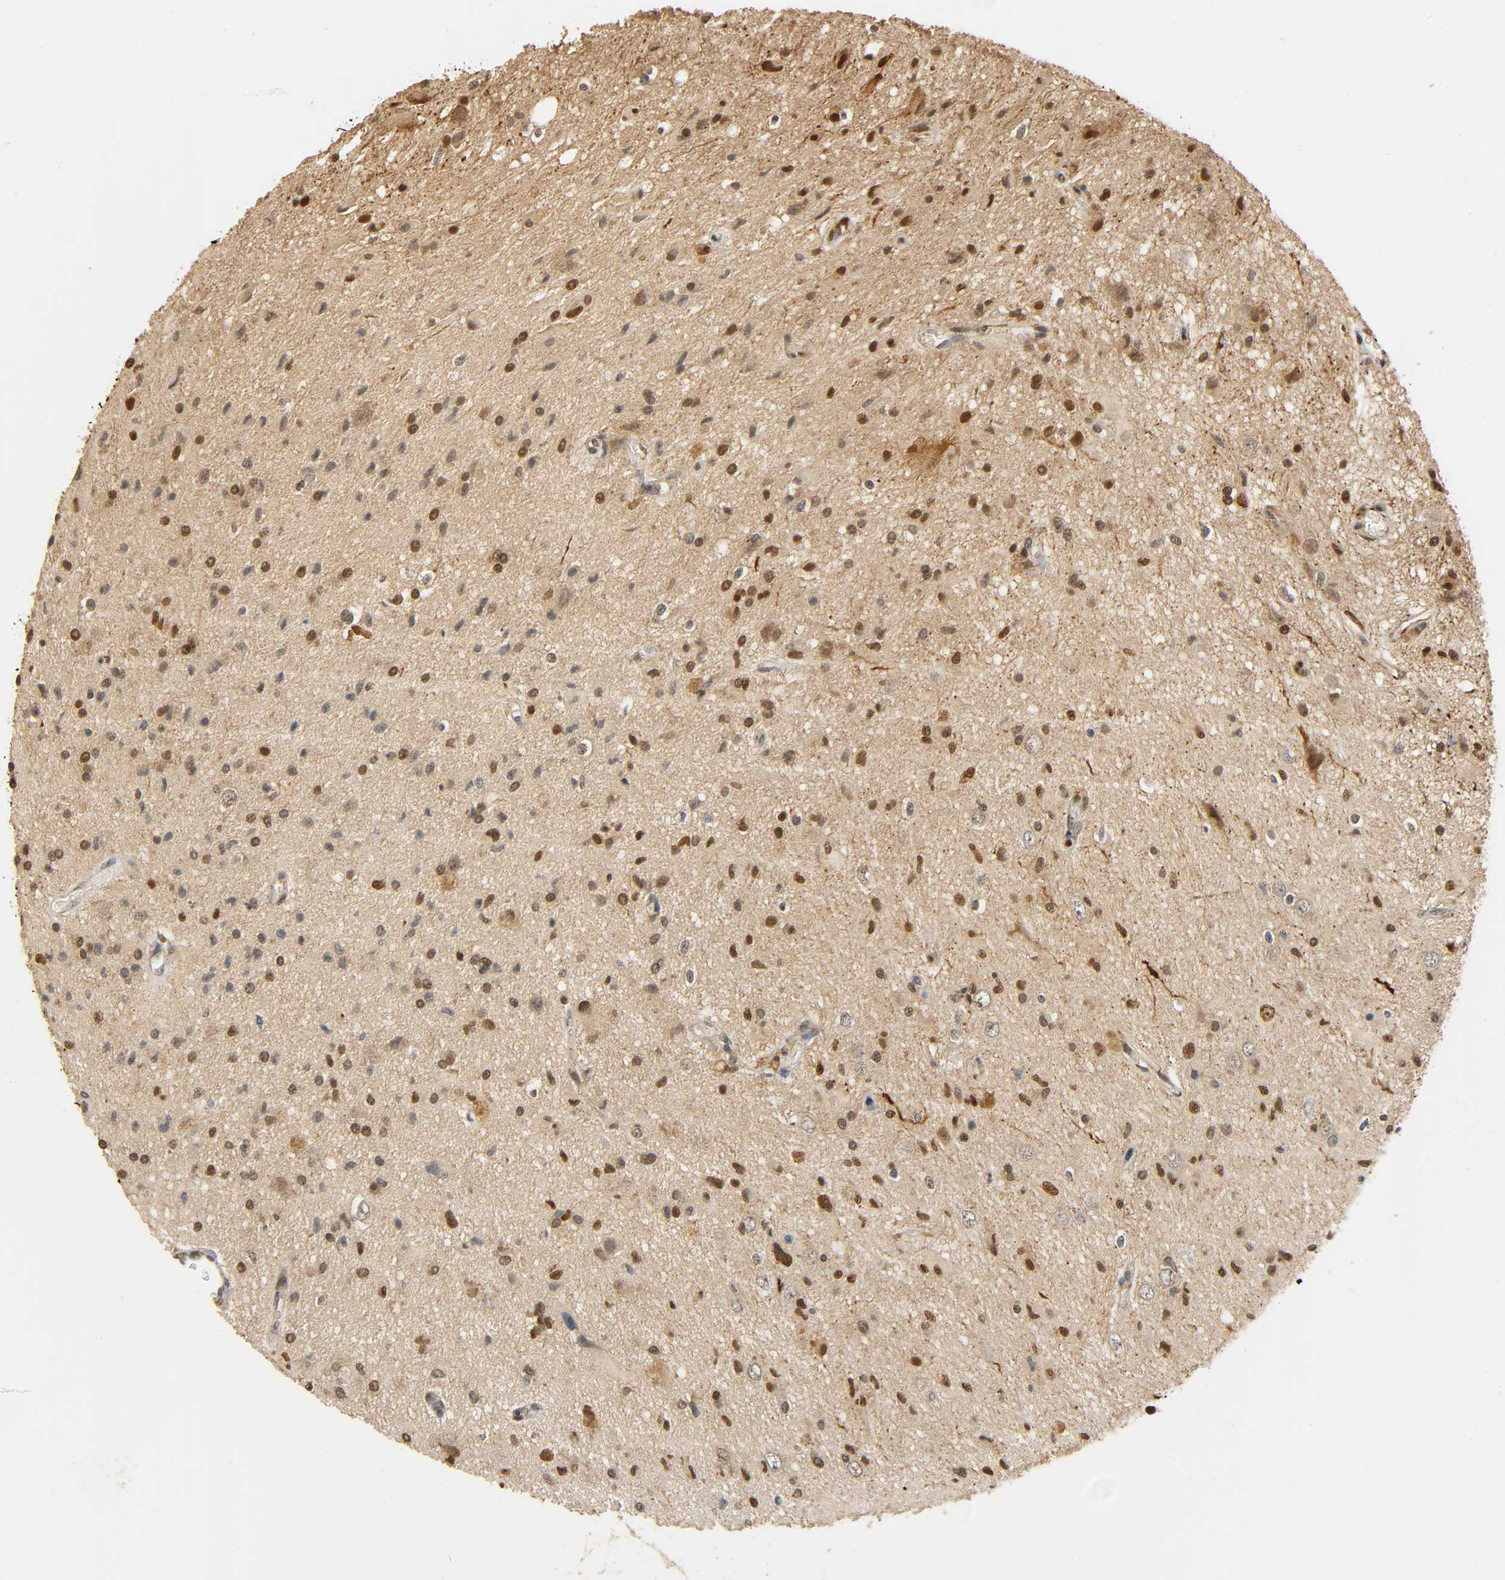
{"staining": {"intensity": "strong", "quantity": "25%-75%", "location": "nuclear"}, "tissue": "glioma", "cell_type": "Tumor cells", "image_type": "cancer", "snomed": [{"axis": "morphology", "description": "Glioma, malignant, High grade"}, {"axis": "topography", "description": "Brain"}], "caption": "Glioma stained for a protein (brown) demonstrates strong nuclear positive expression in about 25%-75% of tumor cells.", "gene": "ZFPM2", "patient": {"sex": "male", "age": 47}}